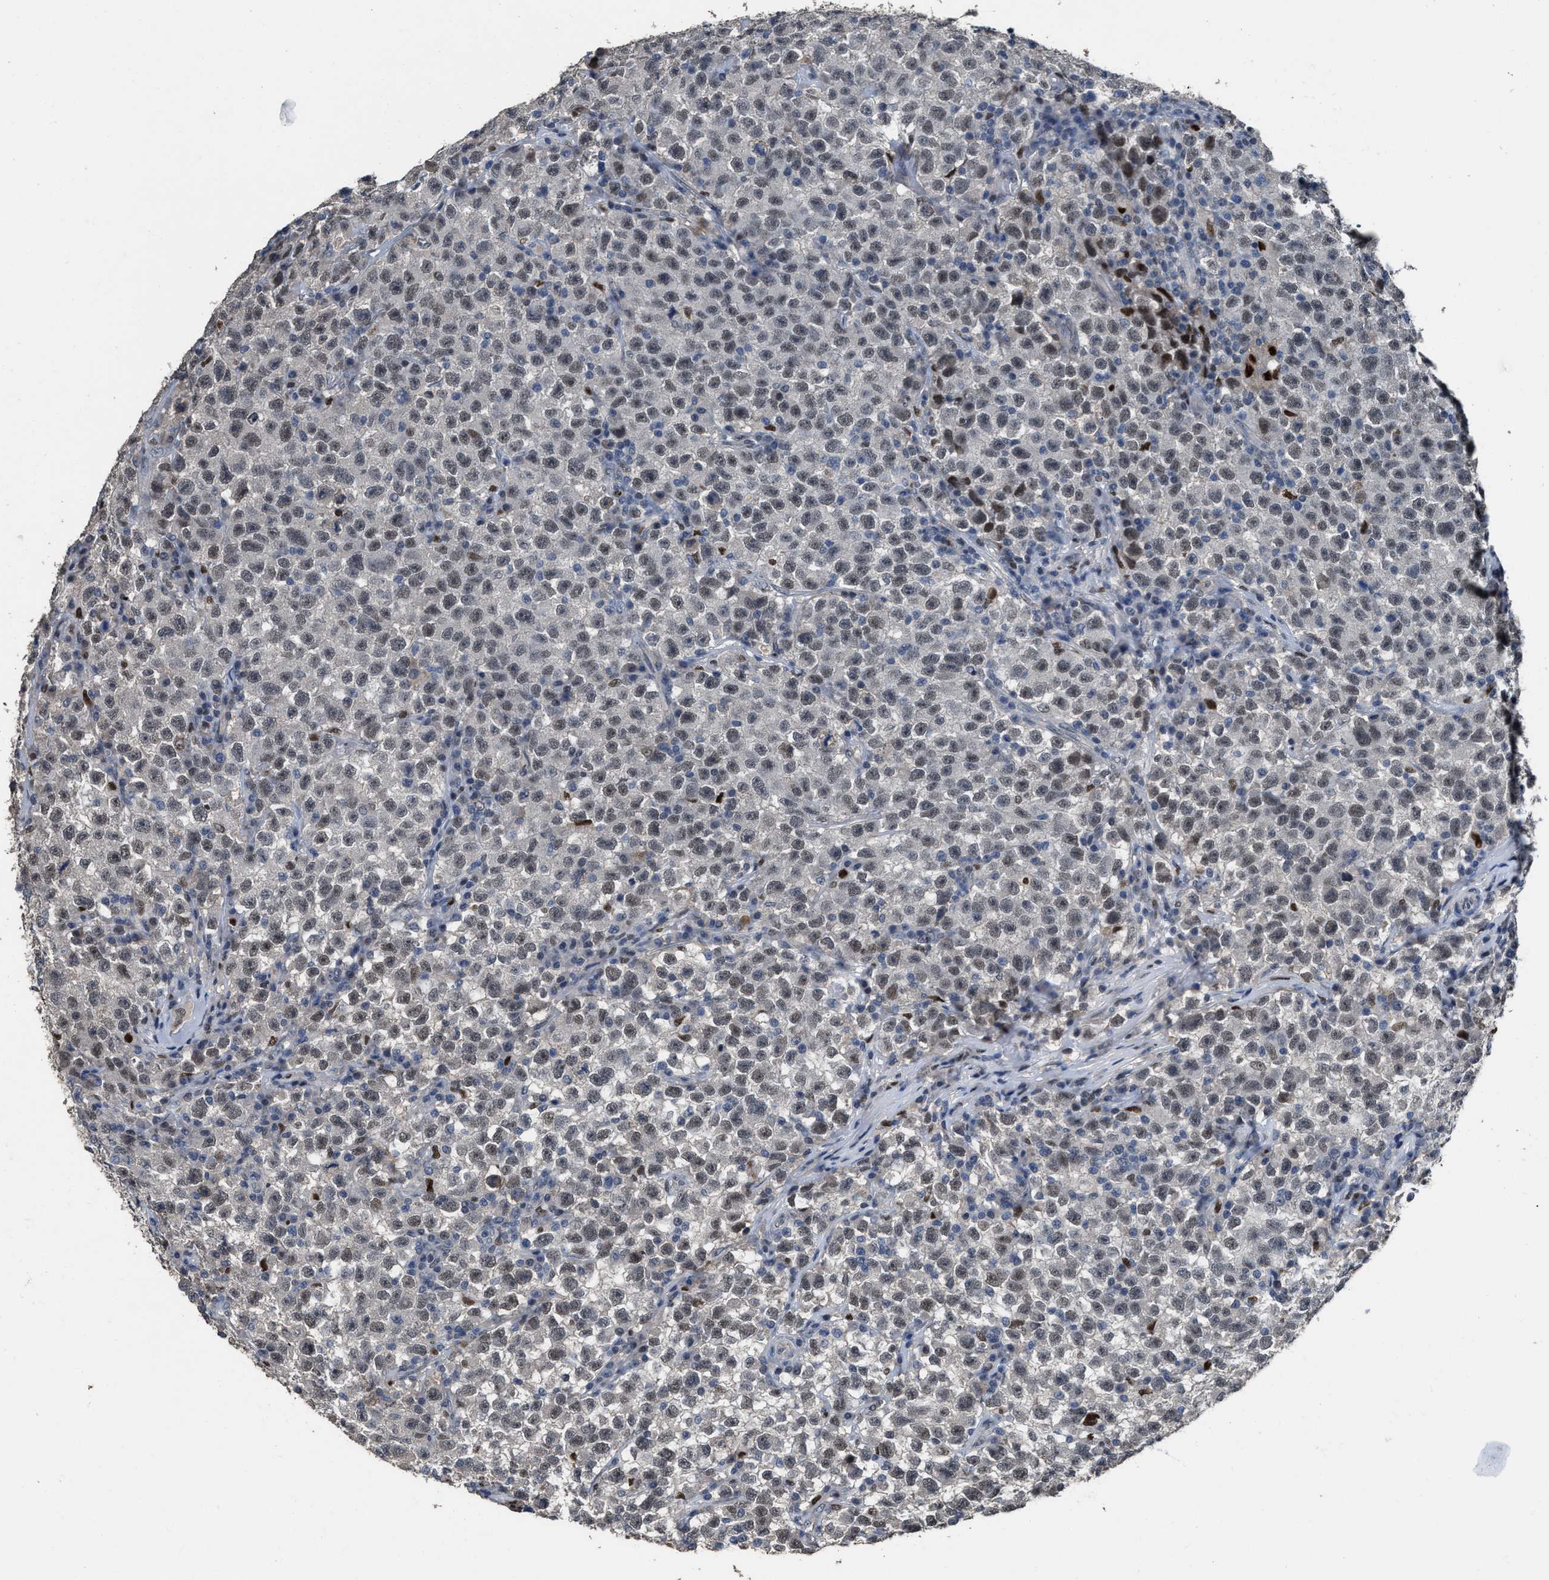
{"staining": {"intensity": "weak", "quantity": ">75%", "location": "nuclear"}, "tissue": "testis cancer", "cell_type": "Tumor cells", "image_type": "cancer", "snomed": [{"axis": "morphology", "description": "Seminoma, NOS"}, {"axis": "topography", "description": "Testis"}], "caption": "A photomicrograph of seminoma (testis) stained for a protein displays weak nuclear brown staining in tumor cells.", "gene": "ZNF20", "patient": {"sex": "male", "age": 22}}